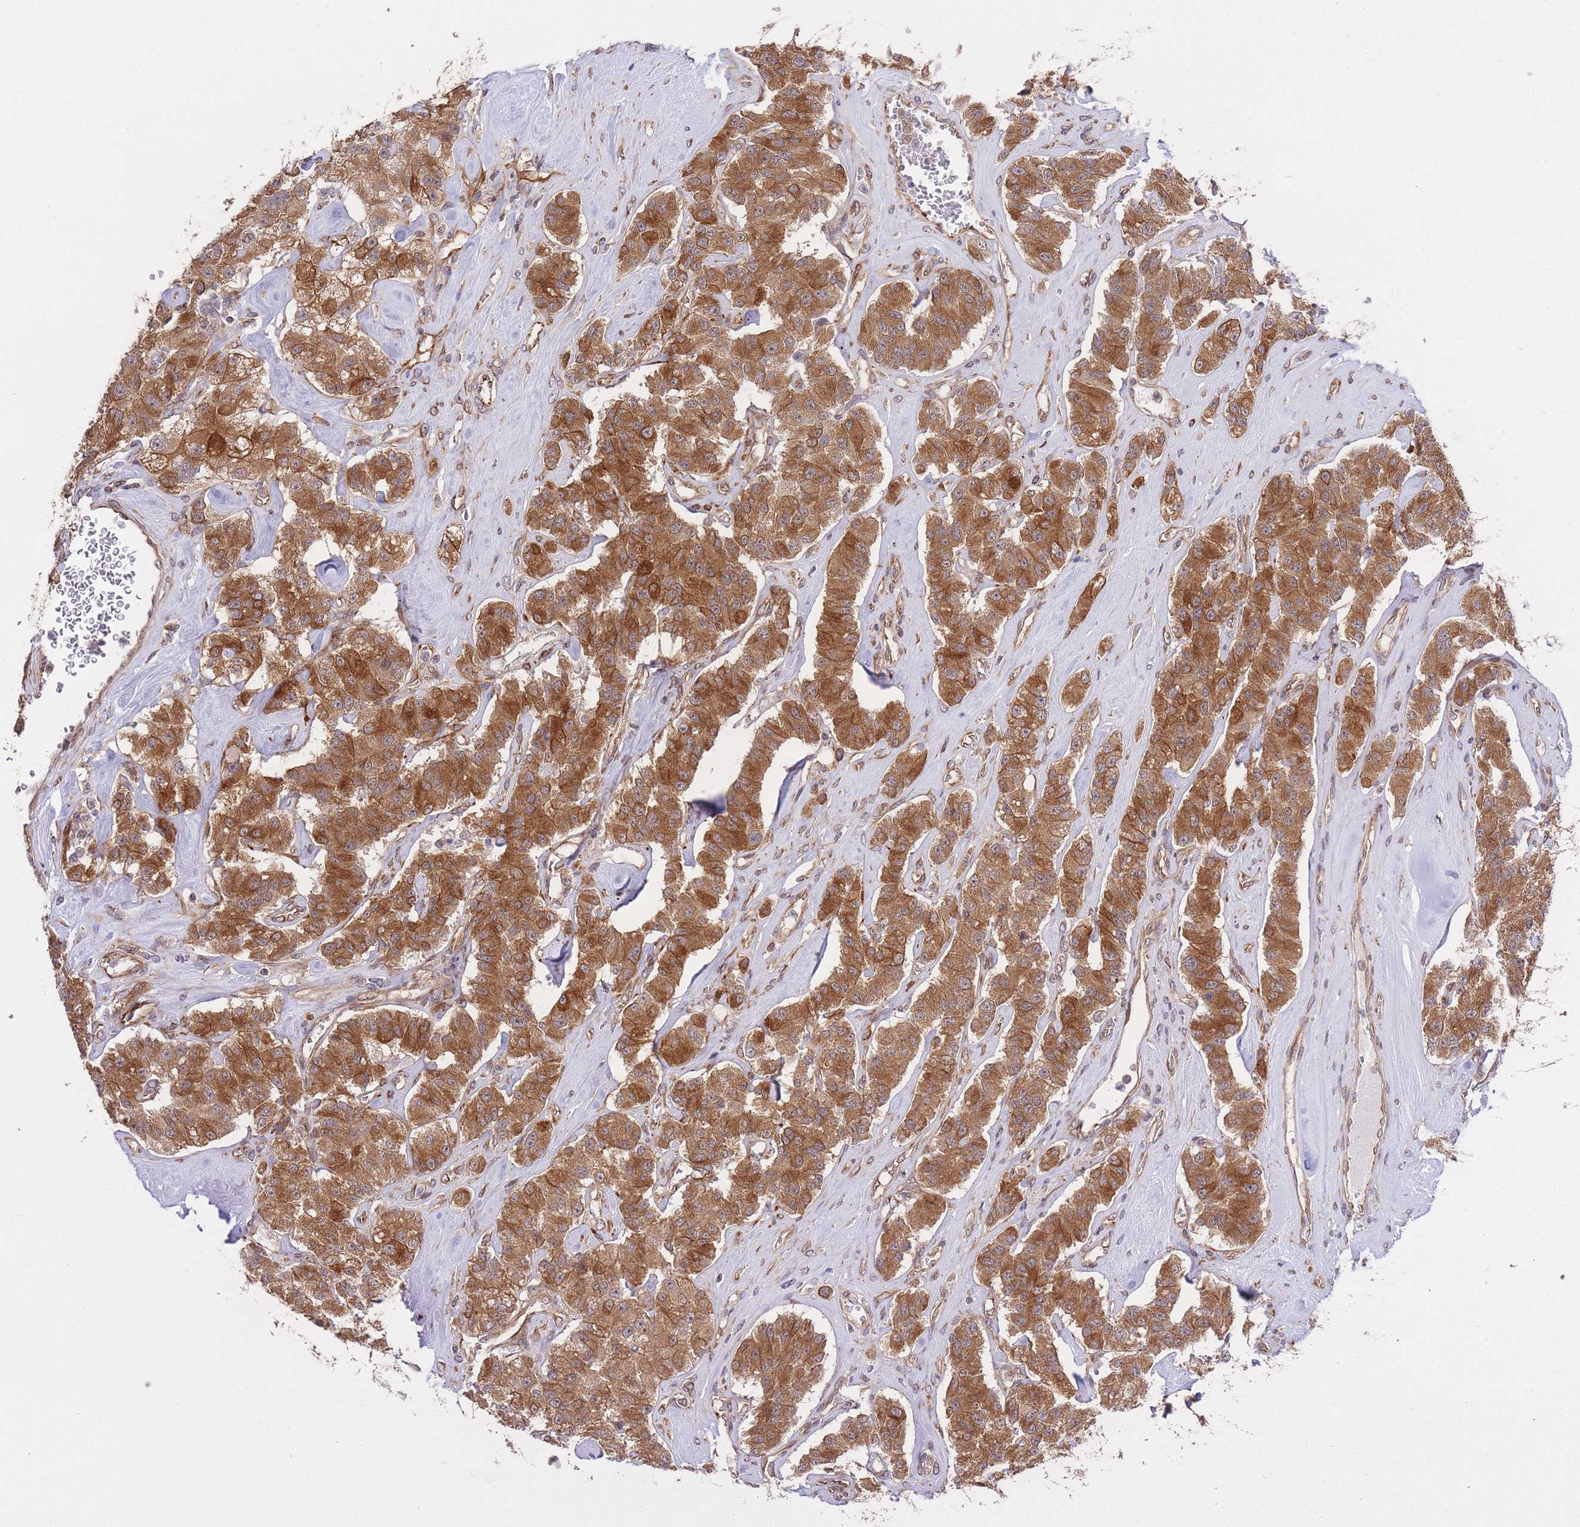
{"staining": {"intensity": "strong", "quantity": ">75%", "location": "cytoplasmic/membranous"}, "tissue": "carcinoid", "cell_type": "Tumor cells", "image_type": "cancer", "snomed": [{"axis": "morphology", "description": "Carcinoid, malignant, NOS"}, {"axis": "topography", "description": "Pancreas"}], "caption": "Protein staining of malignant carcinoid tissue demonstrates strong cytoplasmic/membranous positivity in about >75% of tumor cells.", "gene": "EXOSC8", "patient": {"sex": "male", "age": 41}}